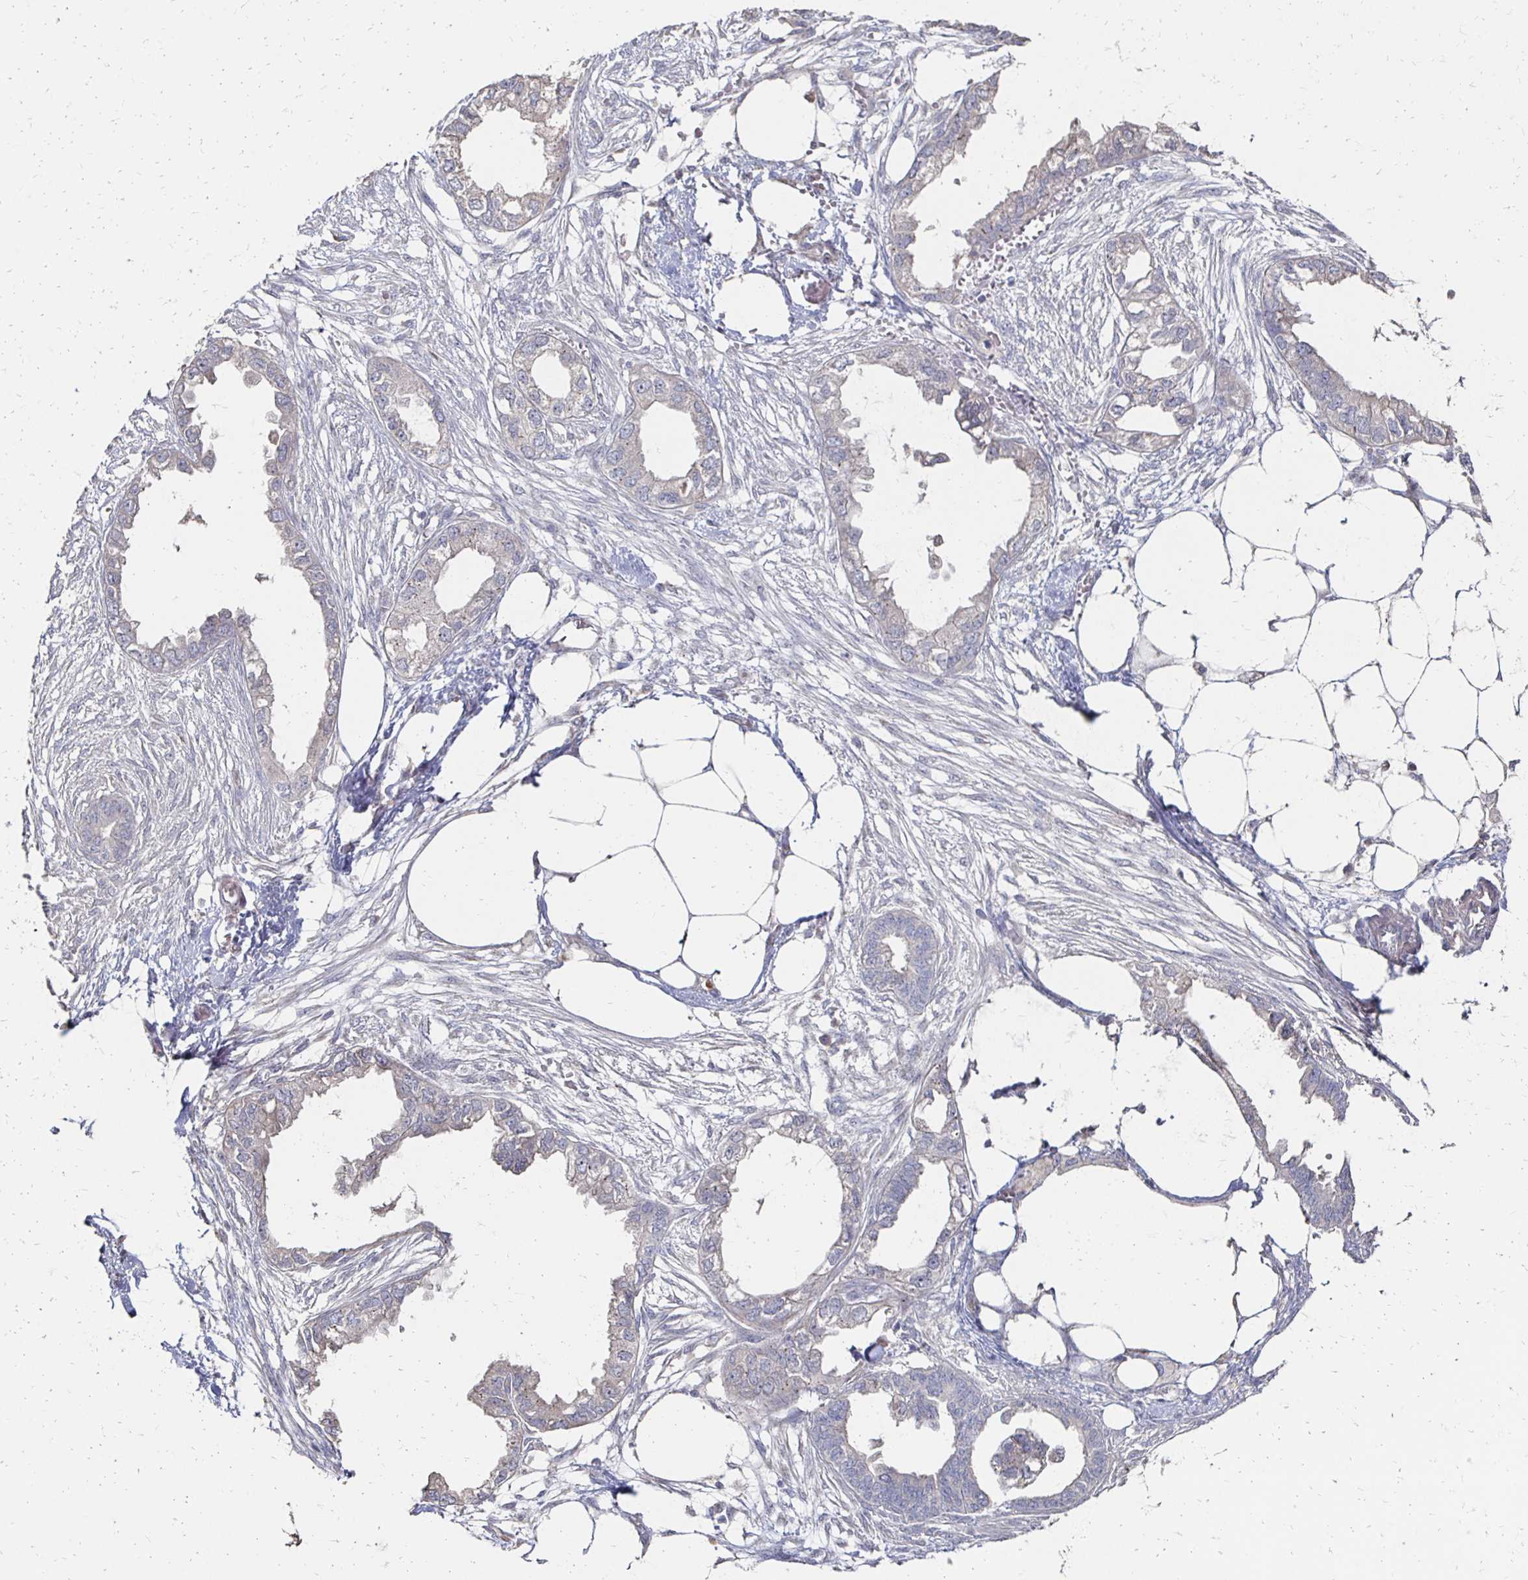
{"staining": {"intensity": "weak", "quantity": "<25%", "location": "cytoplasmic/membranous"}, "tissue": "endometrial cancer", "cell_type": "Tumor cells", "image_type": "cancer", "snomed": [{"axis": "morphology", "description": "Adenocarcinoma, NOS"}, {"axis": "morphology", "description": "Adenocarcinoma, metastatic, NOS"}, {"axis": "topography", "description": "Adipose tissue"}, {"axis": "topography", "description": "Endometrium"}], "caption": "This micrograph is of endometrial cancer (adenocarcinoma) stained with IHC to label a protein in brown with the nuclei are counter-stained blue. There is no positivity in tumor cells.", "gene": "ZNF727", "patient": {"sex": "female", "age": 67}}